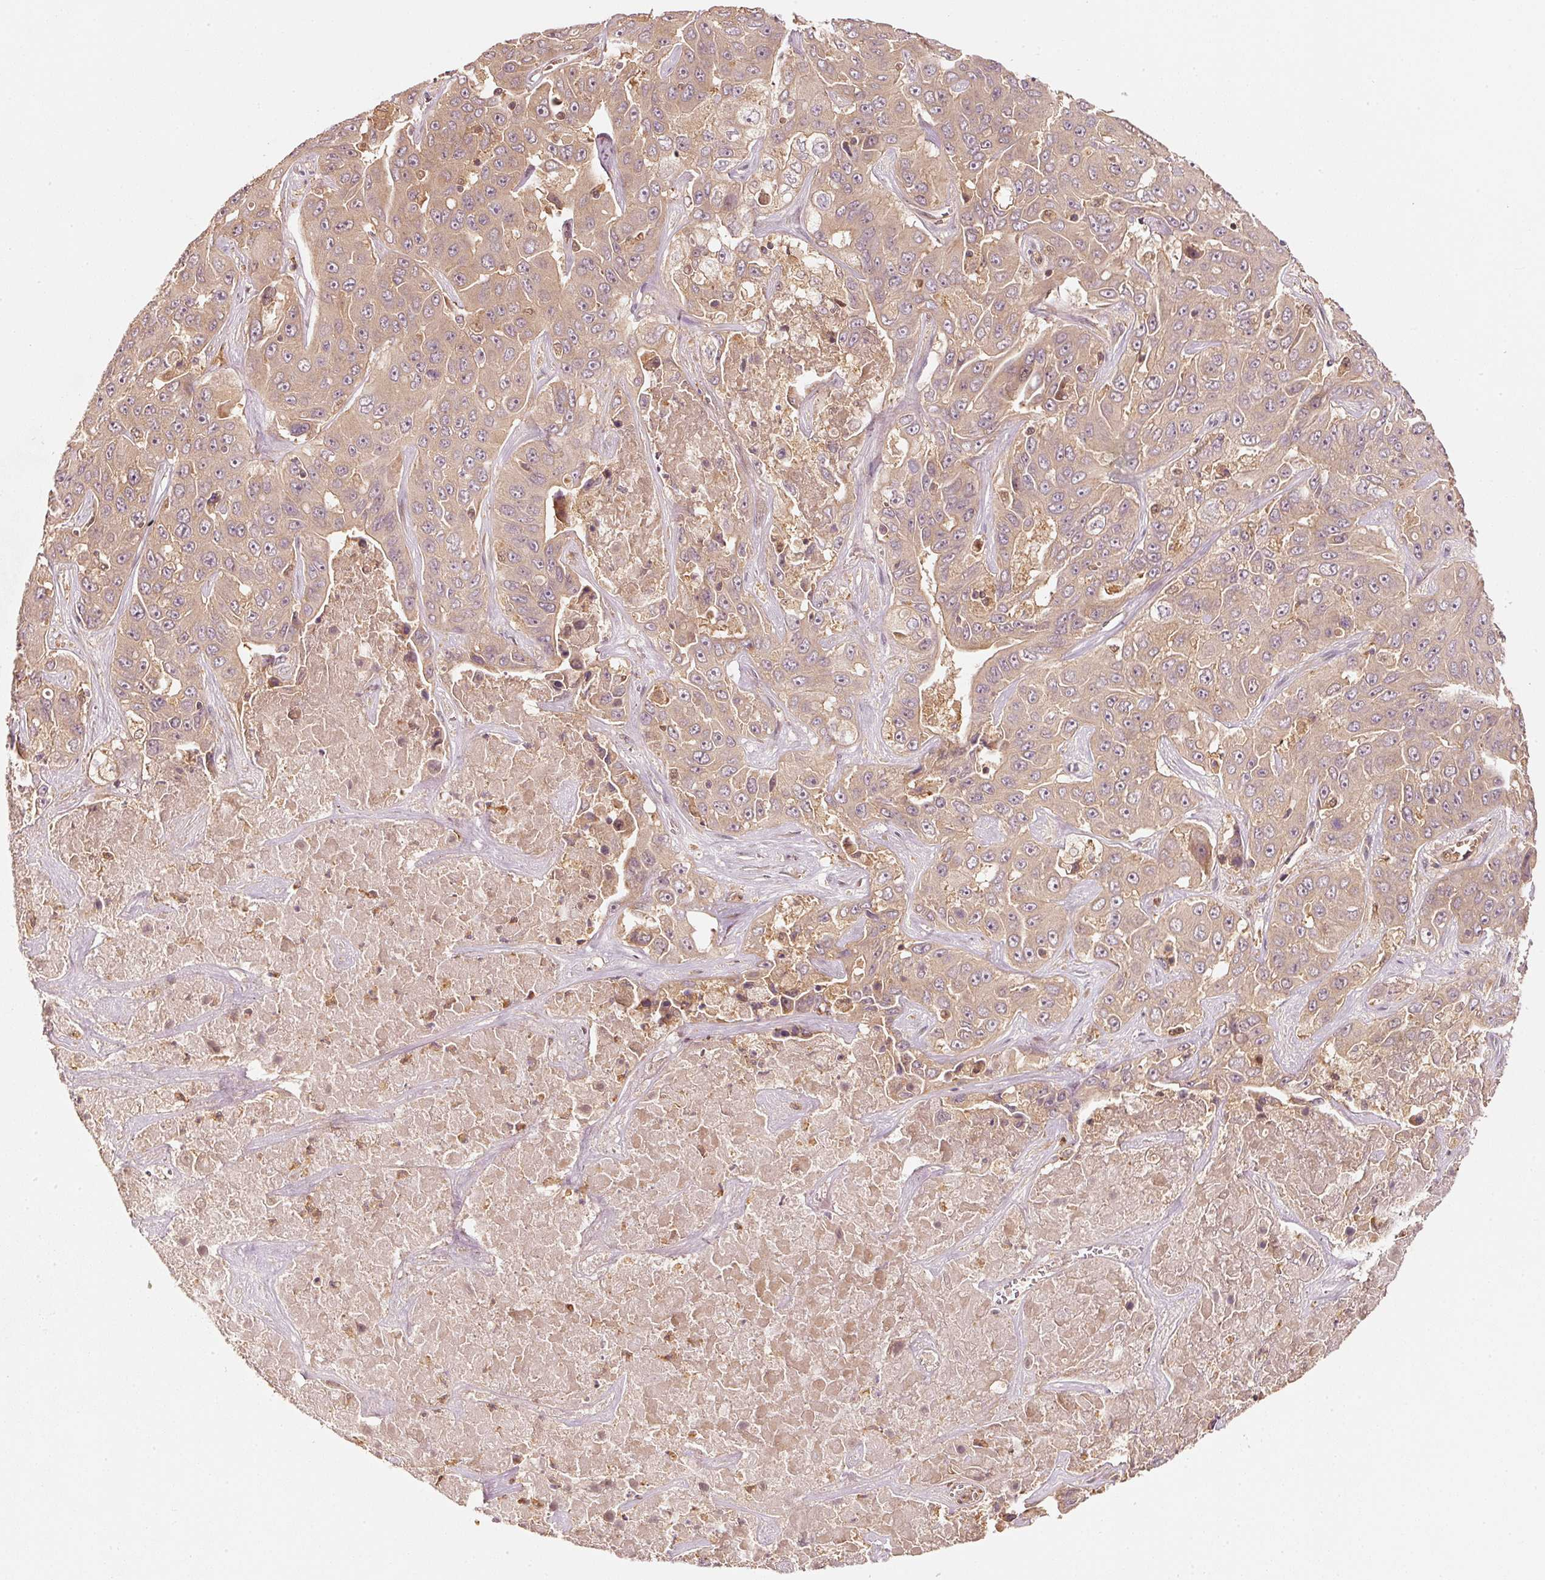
{"staining": {"intensity": "weak", "quantity": ">75%", "location": "cytoplasmic/membranous"}, "tissue": "liver cancer", "cell_type": "Tumor cells", "image_type": "cancer", "snomed": [{"axis": "morphology", "description": "Cholangiocarcinoma"}, {"axis": "topography", "description": "Liver"}], "caption": "Immunohistochemistry photomicrograph of neoplastic tissue: human liver cancer (cholangiocarcinoma) stained using immunohistochemistry displays low levels of weak protein expression localized specifically in the cytoplasmic/membranous of tumor cells, appearing as a cytoplasmic/membranous brown color.", "gene": "RRAS2", "patient": {"sex": "female", "age": 52}}